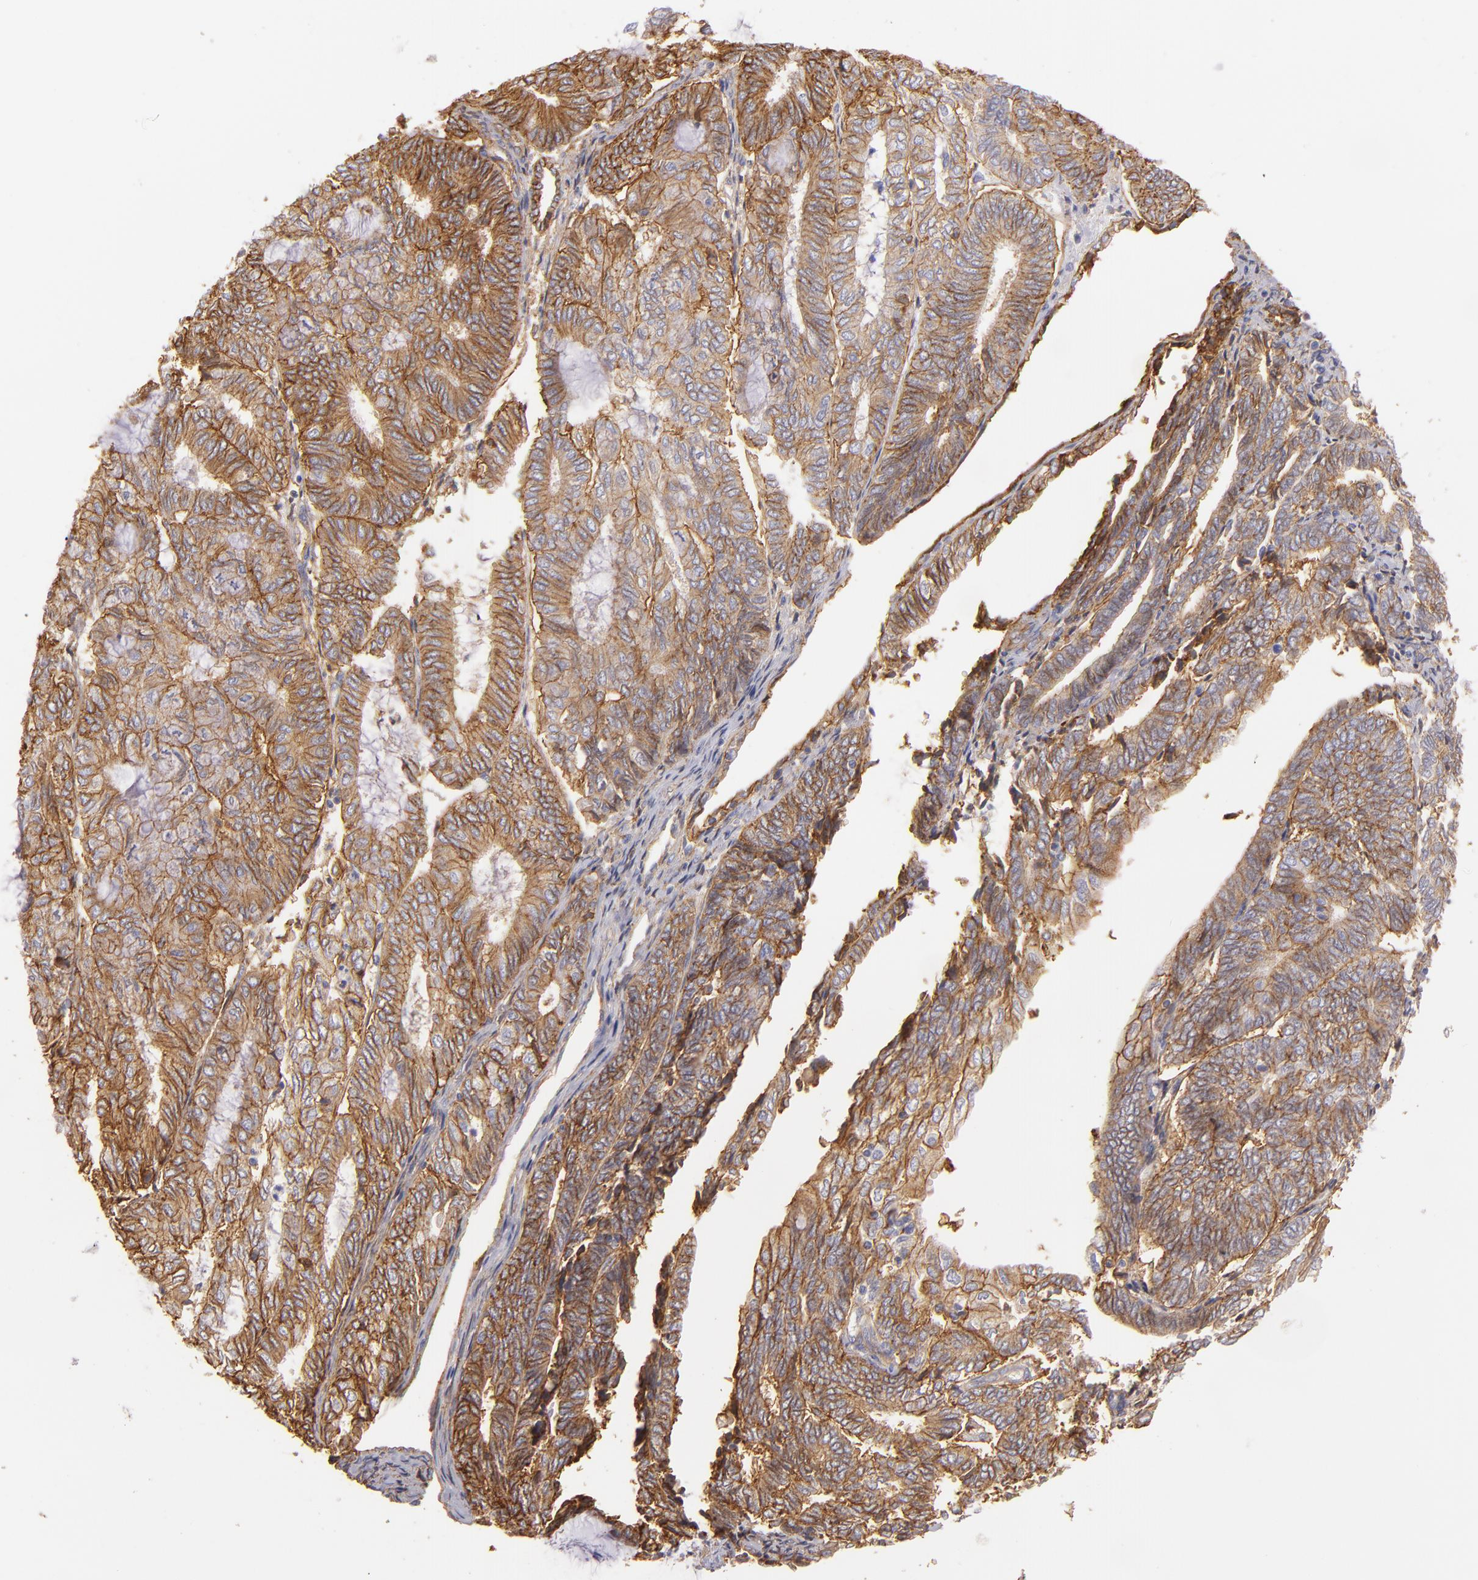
{"staining": {"intensity": "moderate", "quantity": ">75%", "location": "cytoplasmic/membranous"}, "tissue": "endometrial cancer", "cell_type": "Tumor cells", "image_type": "cancer", "snomed": [{"axis": "morphology", "description": "Adenocarcinoma, NOS"}, {"axis": "topography", "description": "Endometrium"}], "caption": "IHC image of neoplastic tissue: adenocarcinoma (endometrial) stained using IHC demonstrates medium levels of moderate protein expression localized specifically in the cytoplasmic/membranous of tumor cells, appearing as a cytoplasmic/membranous brown color.", "gene": "CD151", "patient": {"sex": "female", "age": 59}}